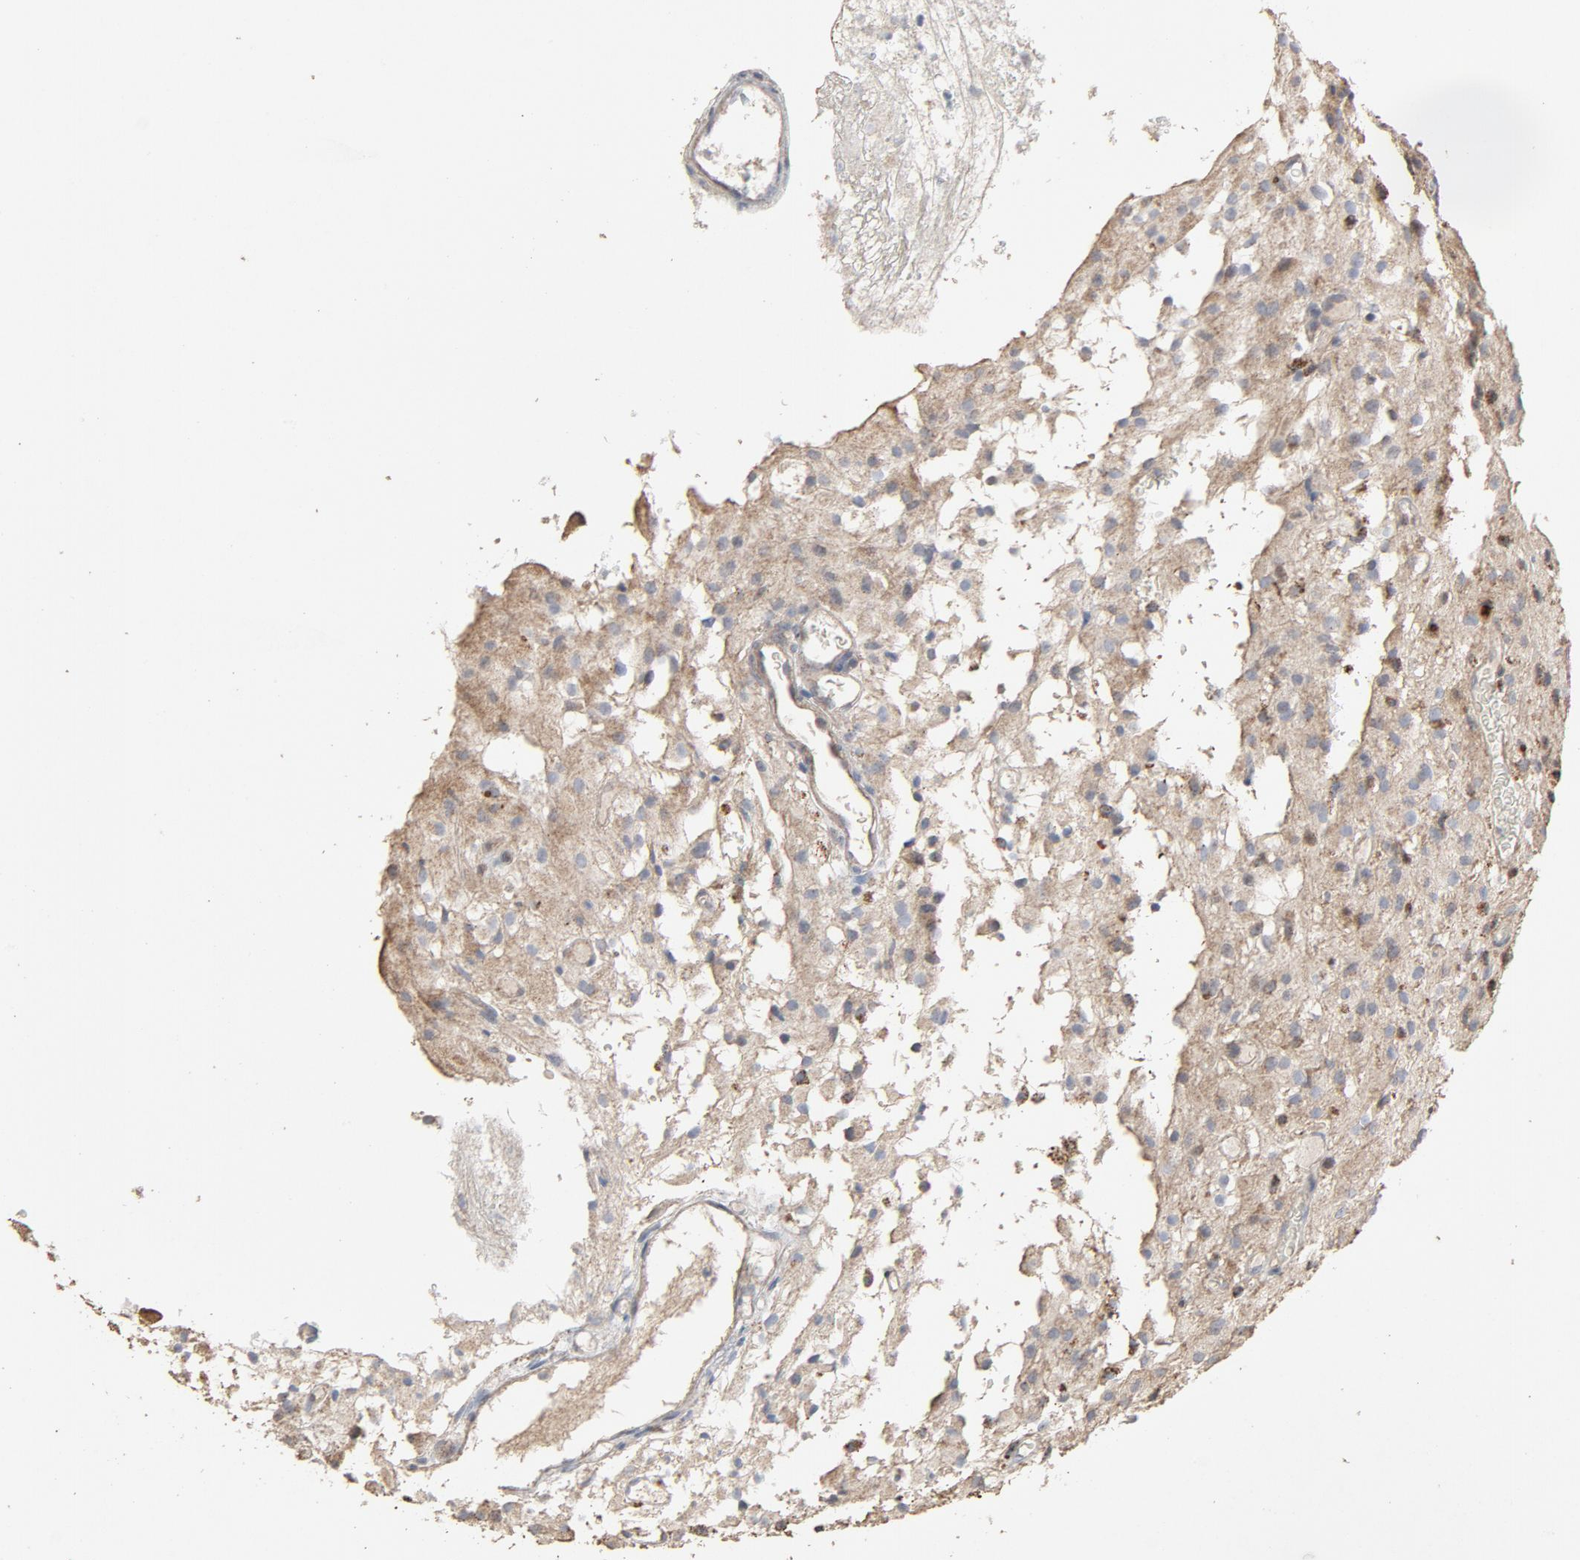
{"staining": {"intensity": "weak", "quantity": "<25%", "location": "cytoplasmic/membranous,nuclear"}, "tissue": "glioma", "cell_type": "Tumor cells", "image_type": "cancer", "snomed": [{"axis": "morphology", "description": "Glioma, malignant, High grade"}, {"axis": "topography", "description": "Brain"}], "caption": "Glioma was stained to show a protein in brown. There is no significant expression in tumor cells. (DAB (3,3'-diaminobenzidine) immunohistochemistry with hematoxylin counter stain).", "gene": "CDK6", "patient": {"sex": "female", "age": 59}}